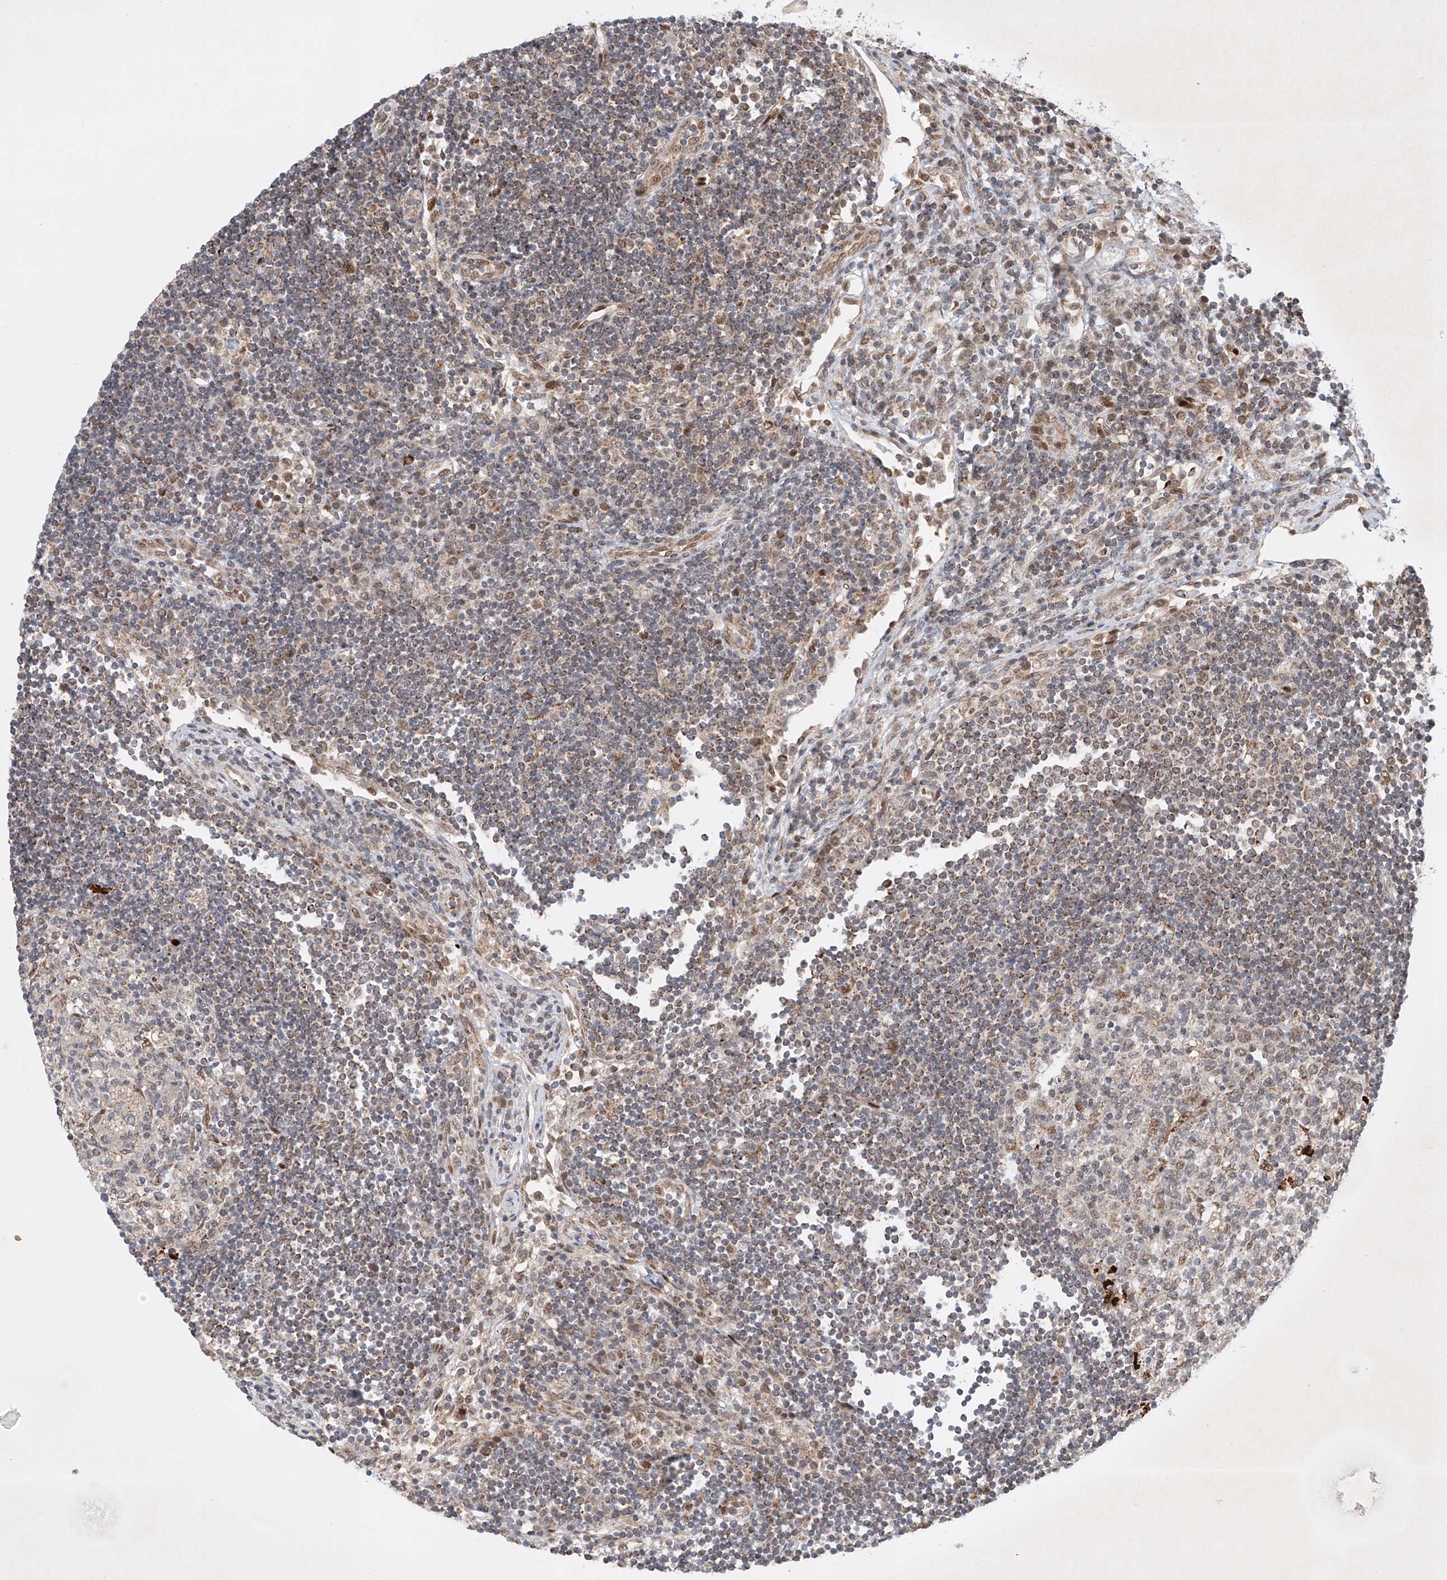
{"staining": {"intensity": "moderate", "quantity": "<25%", "location": "cytoplasmic/membranous"}, "tissue": "lymph node", "cell_type": "Germinal center cells", "image_type": "normal", "snomed": [{"axis": "morphology", "description": "Normal tissue, NOS"}, {"axis": "topography", "description": "Lymph node"}], "caption": "Germinal center cells show moderate cytoplasmic/membranous positivity in approximately <25% of cells in benign lymph node. The staining was performed using DAB, with brown indicating positive protein expression. Nuclei are stained blue with hematoxylin.", "gene": "EPG5", "patient": {"sex": "female", "age": 53}}